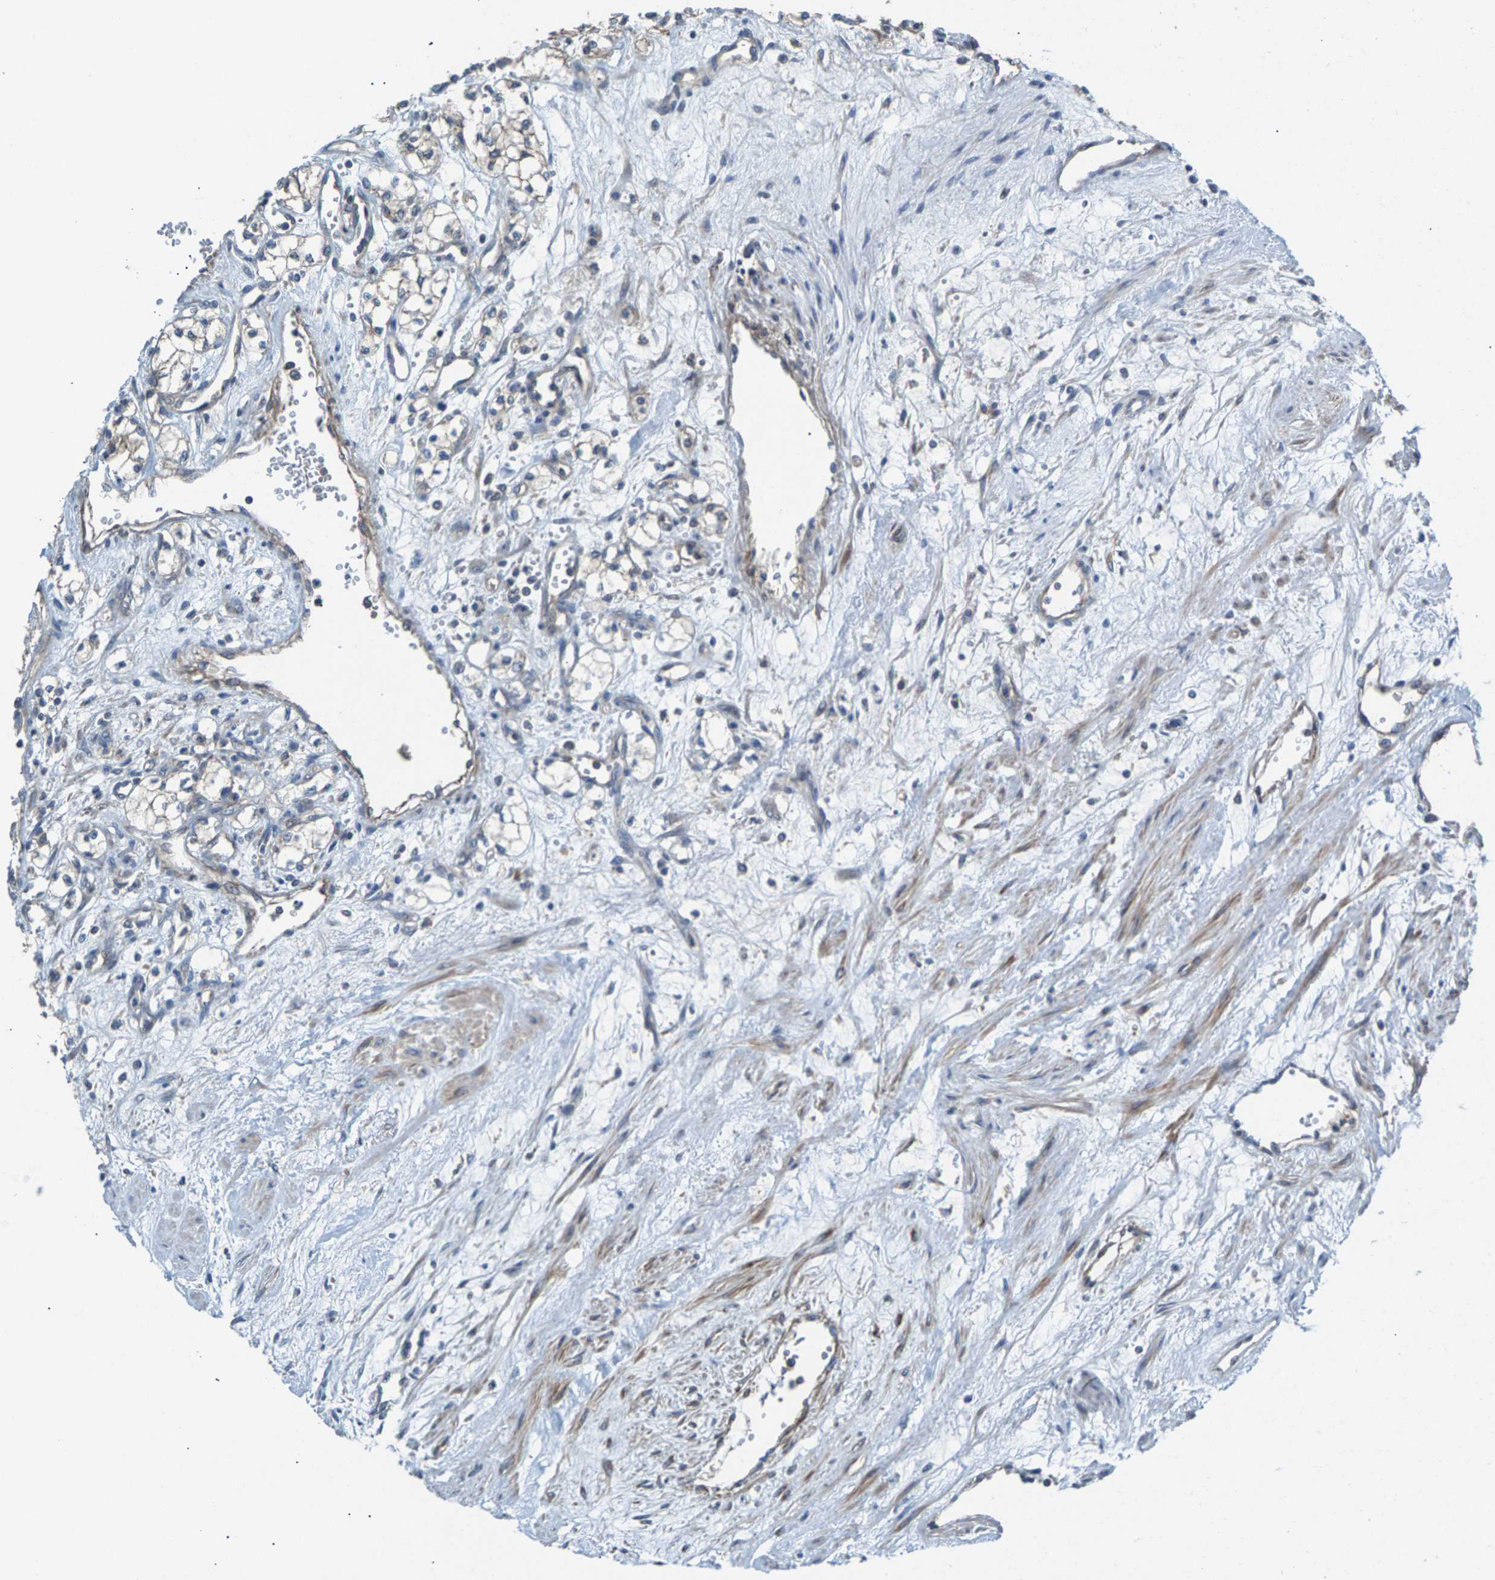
{"staining": {"intensity": "weak", "quantity": "<25%", "location": "cytoplasmic/membranous"}, "tissue": "renal cancer", "cell_type": "Tumor cells", "image_type": "cancer", "snomed": [{"axis": "morphology", "description": "Adenocarcinoma, NOS"}, {"axis": "topography", "description": "Kidney"}], "caption": "Immunohistochemistry (IHC) histopathology image of neoplastic tissue: human renal cancer stained with DAB reveals no significant protein positivity in tumor cells.", "gene": "MRM1", "patient": {"sex": "male", "age": 59}}